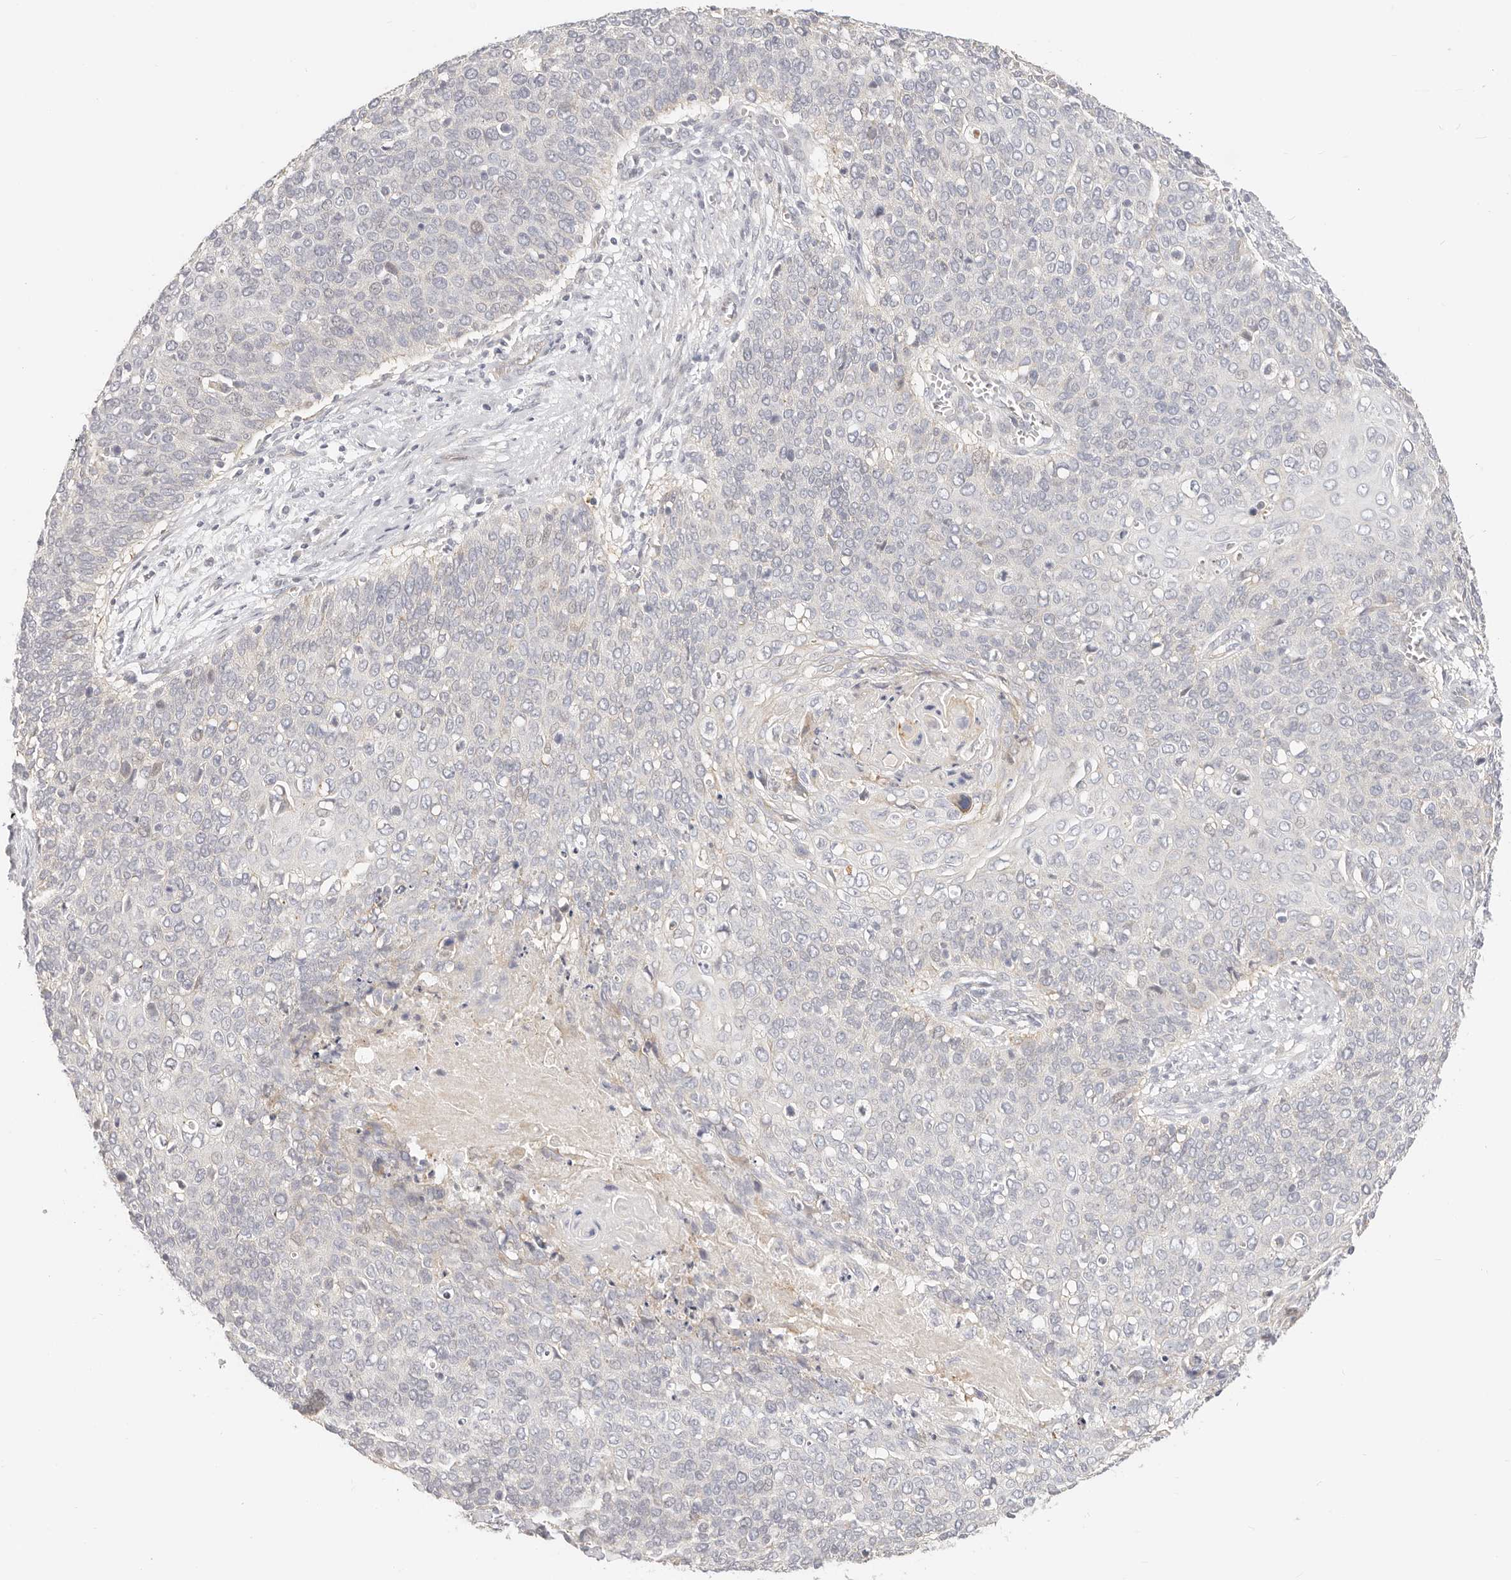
{"staining": {"intensity": "negative", "quantity": "none", "location": "none"}, "tissue": "cervical cancer", "cell_type": "Tumor cells", "image_type": "cancer", "snomed": [{"axis": "morphology", "description": "Squamous cell carcinoma, NOS"}, {"axis": "topography", "description": "Cervix"}], "caption": "This is an IHC histopathology image of cervical squamous cell carcinoma. There is no expression in tumor cells.", "gene": "DTNBP1", "patient": {"sex": "female", "age": 39}}